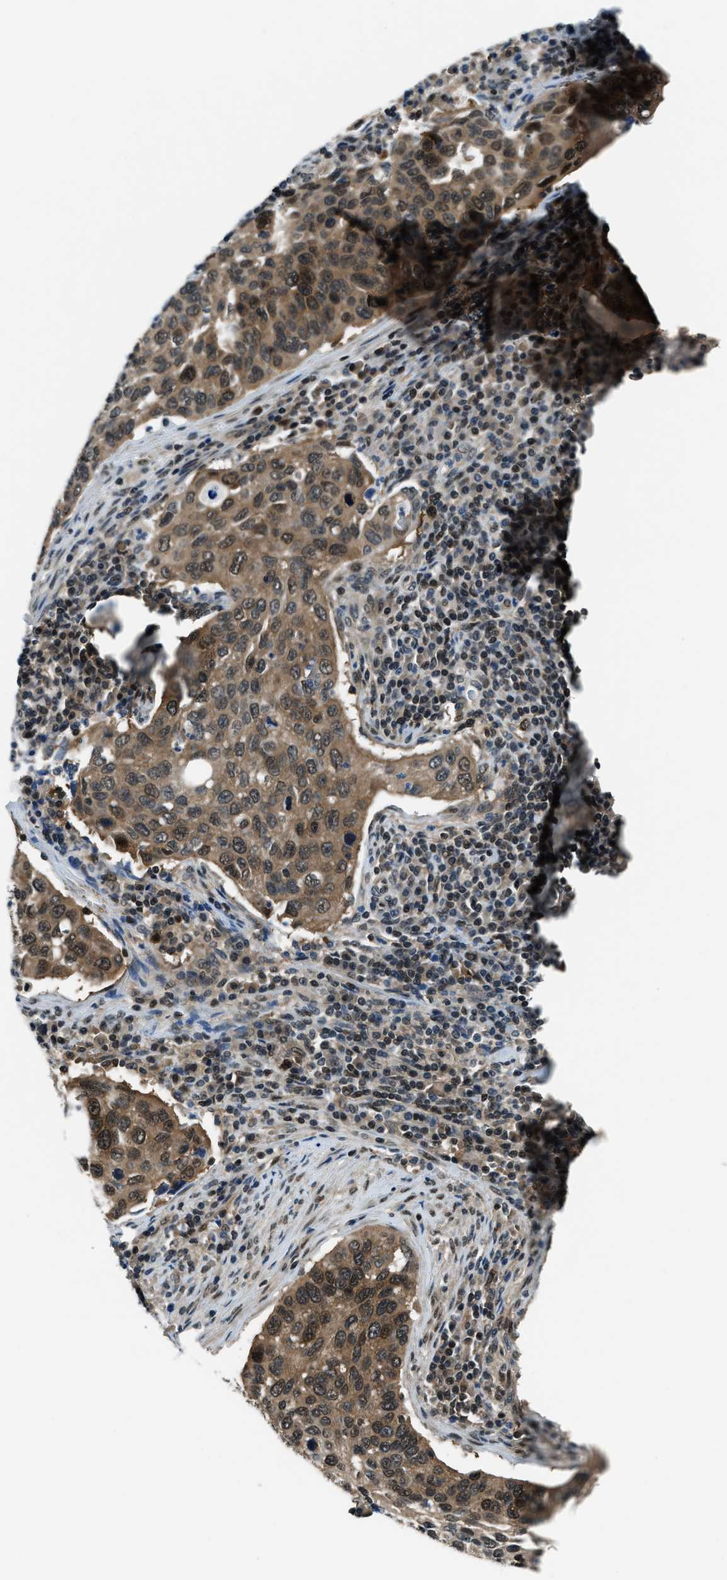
{"staining": {"intensity": "strong", "quantity": ">75%", "location": "cytoplasmic/membranous,nuclear"}, "tissue": "cervical cancer", "cell_type": "Tumor cells", "image_type": "cancer", "snomed": [{"axis": "morphology", "description": "Squamous cell carcinoma, NOS"}, {"axis": "topography", "description": "Cervix"}], "caption": "The micrograph shows a brown stain indicating the presence of a protein in the cytoplasmic/membranous and nuclear of tumor cells in cervical cancer (squamous cell carcinoma).", "gene": "NUDCD3", "patient": {"sex": "female", "age": 53}}